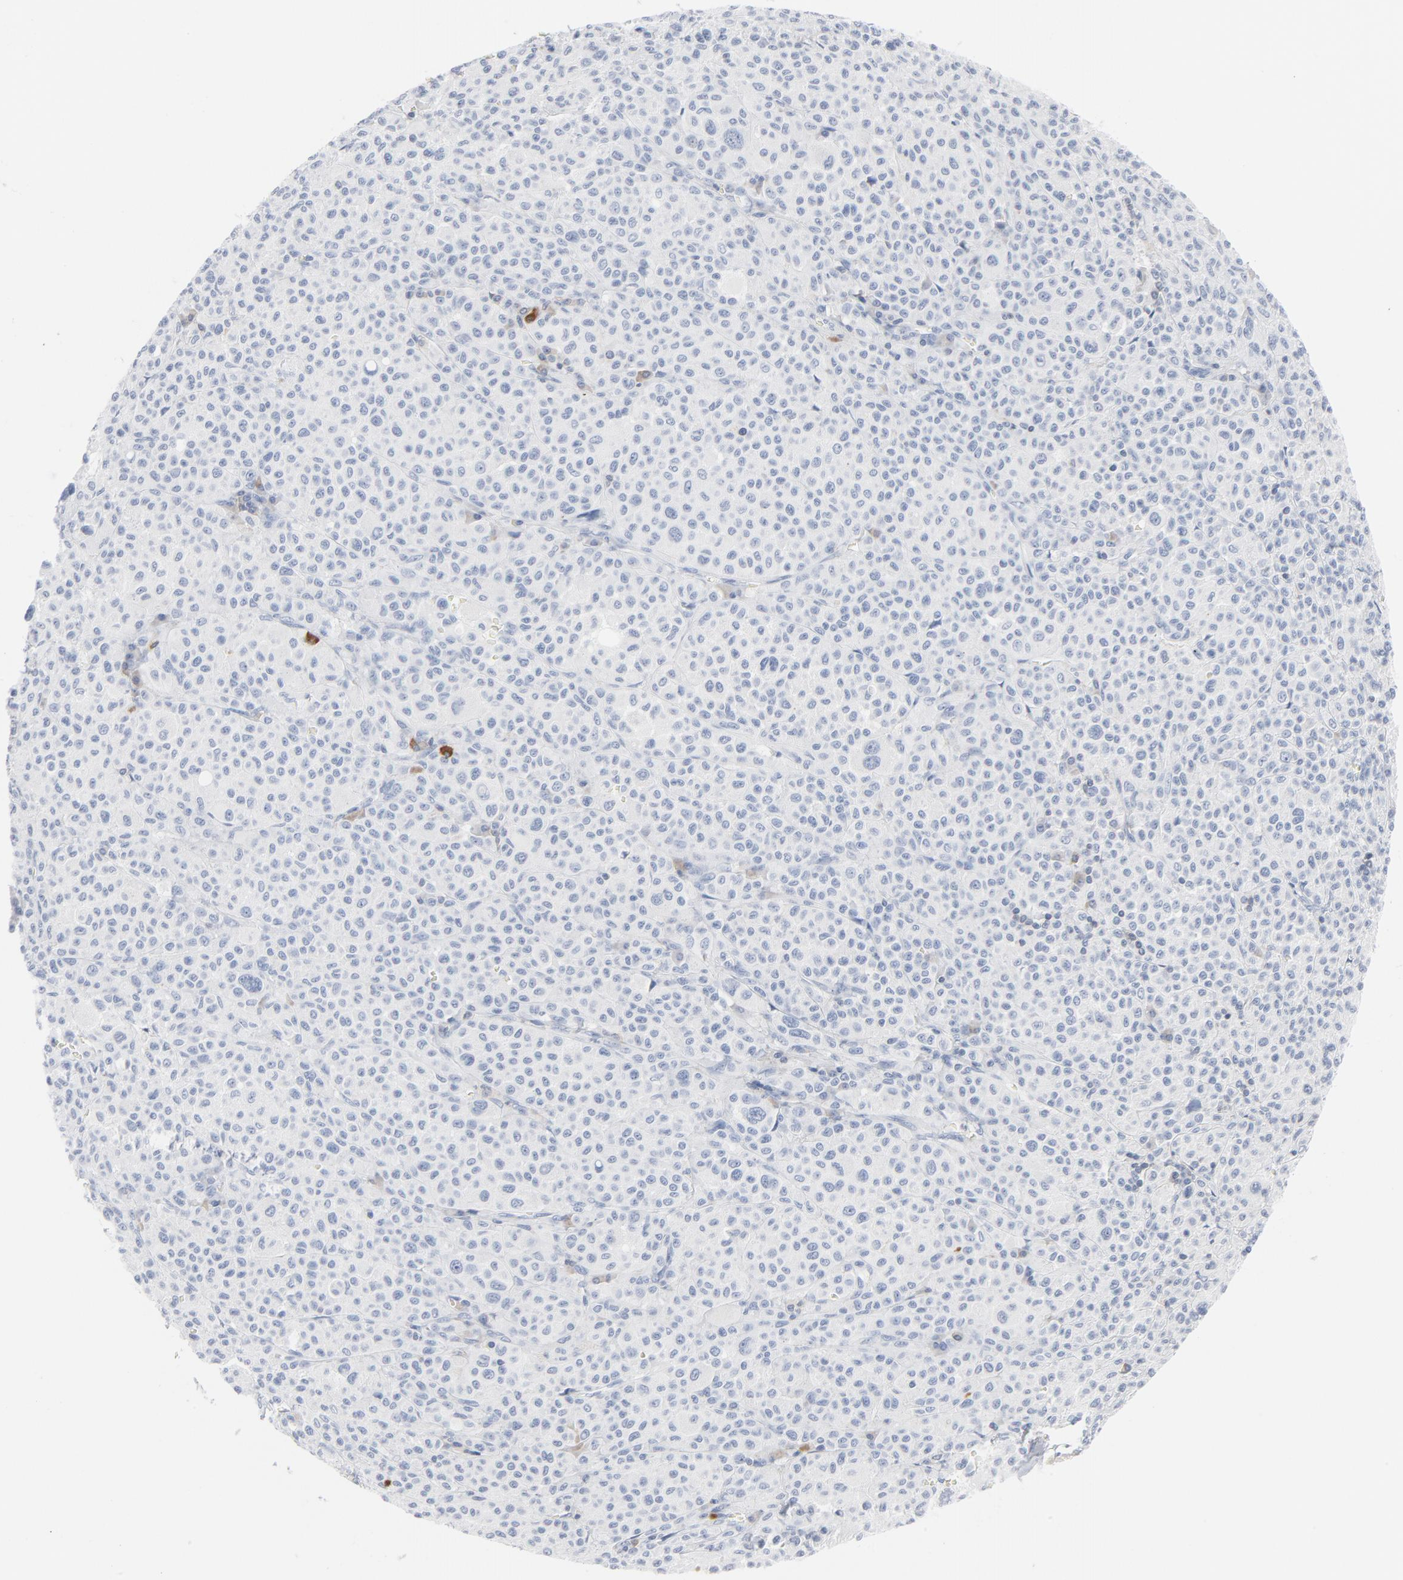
{"staining": {"intensity": "negative", "quantity": "none", "location": "none"}, "tissue": "melanoma", "cell_type": "Tumor cells", "image_type": "cancer", "snomed": [{"axis": "morphology", "description": "Malignant melanoma, Metastatic site"}, {"axis": "topography", "description": "Skin"}], "caption": "The IHC image has no significant positivity in tumor cells of melanoma tissue.", "gene": "PTK2B", "patient": {"sex": "female", "age": 74}}